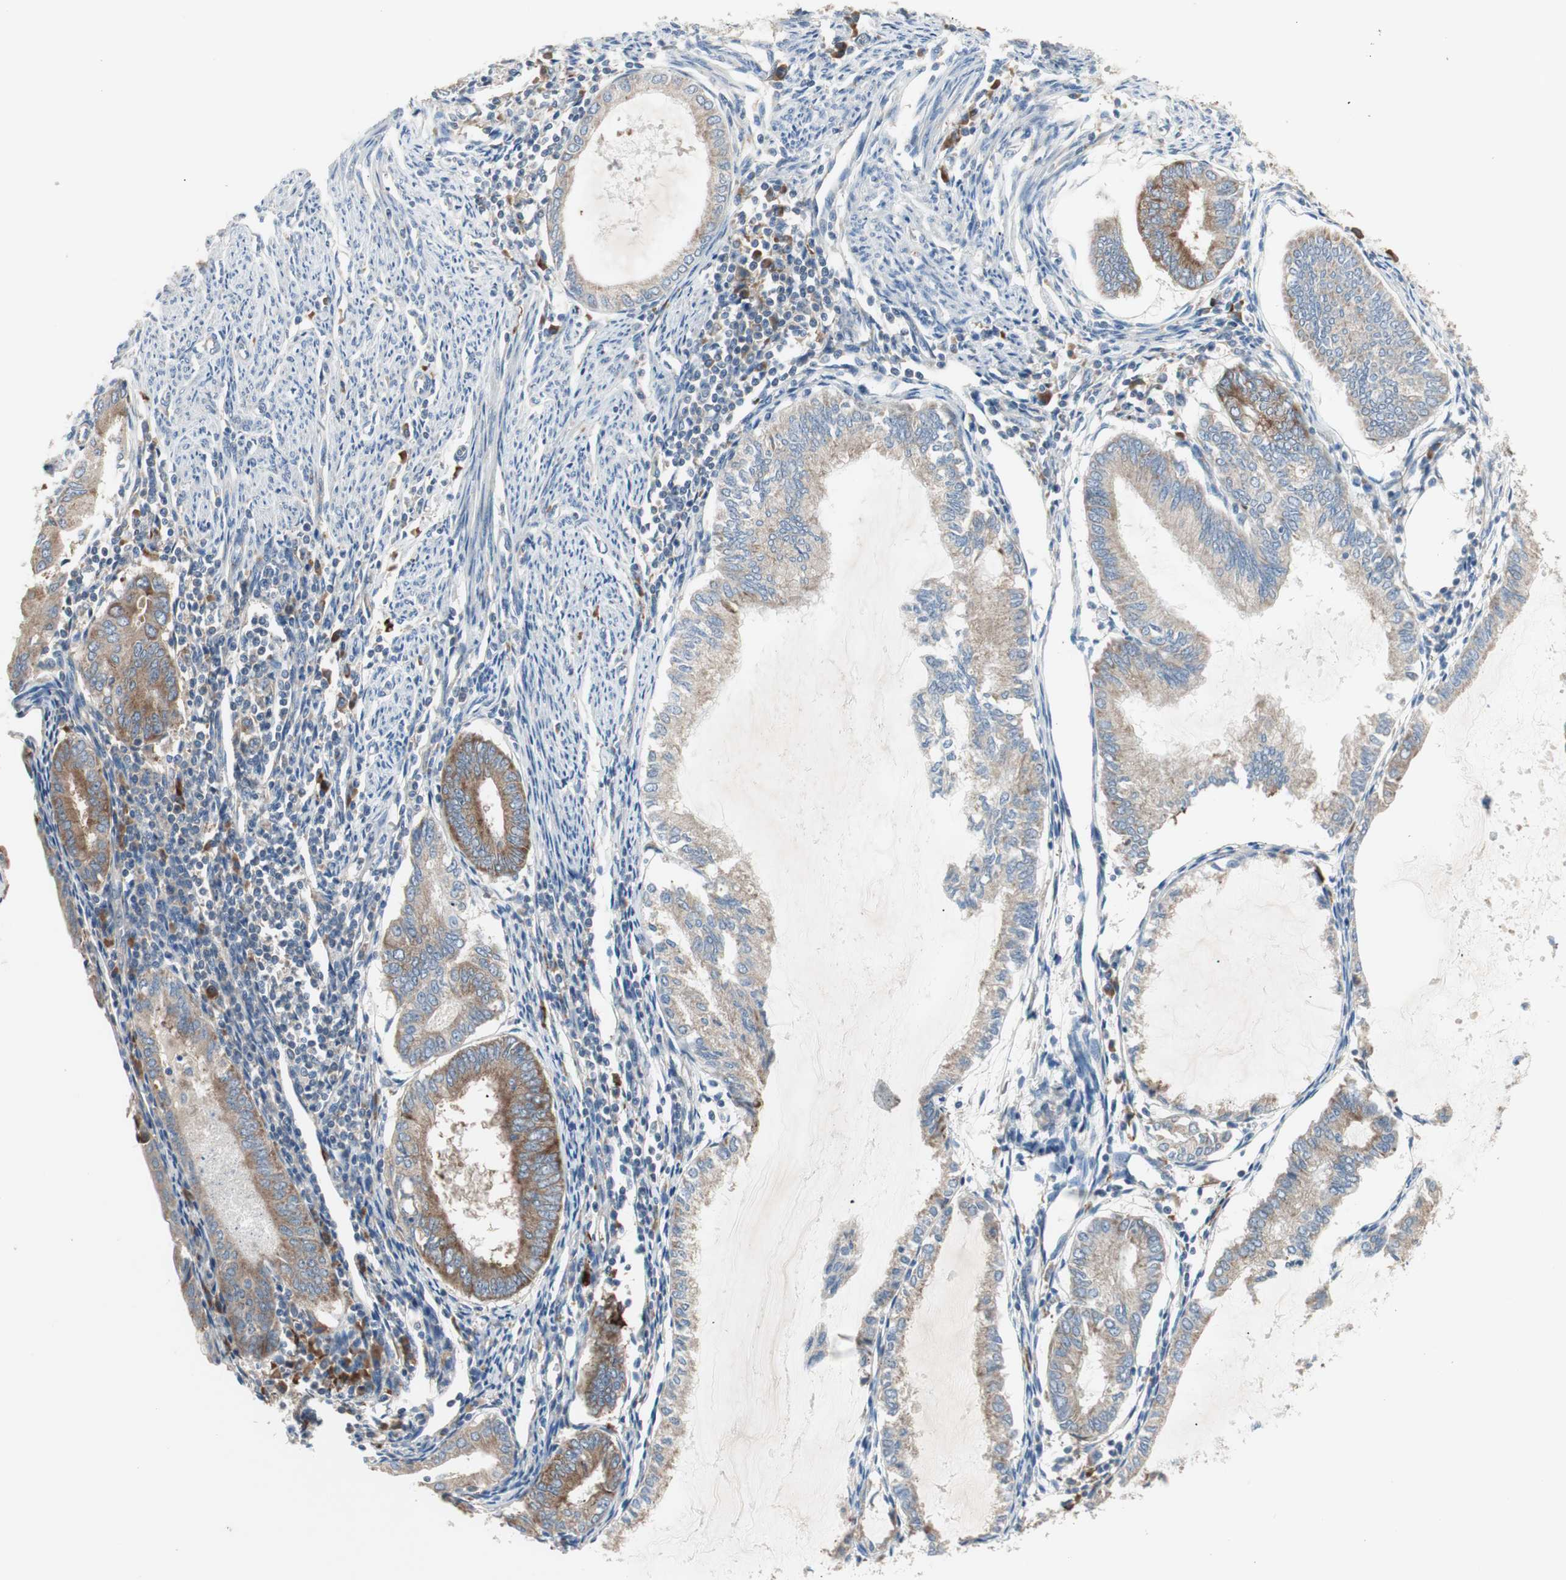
{"staining": {"intensity": "moderate", "quantity": ">75%", "location": "cytoplasmic/membranous"}, "tissue": "endometrial cancer", "cell_type": "Tumor cells", "image_type": "cancer", "snomed": [{"axis": "morphology", "description": "Adenocarcinoma, NOS"}, {"axis": "topography", "description": "Endometrium"}], "caption": "Immunohistochemistry (IHC) (DAB) staining of adenocarcinoma (endometrial) demonstrates moderate cytoplasmic/membranous protein staining in about >75% of tumor cells.", "gene": "RPL23", "patient": {"sex": "female", "age": 86}}